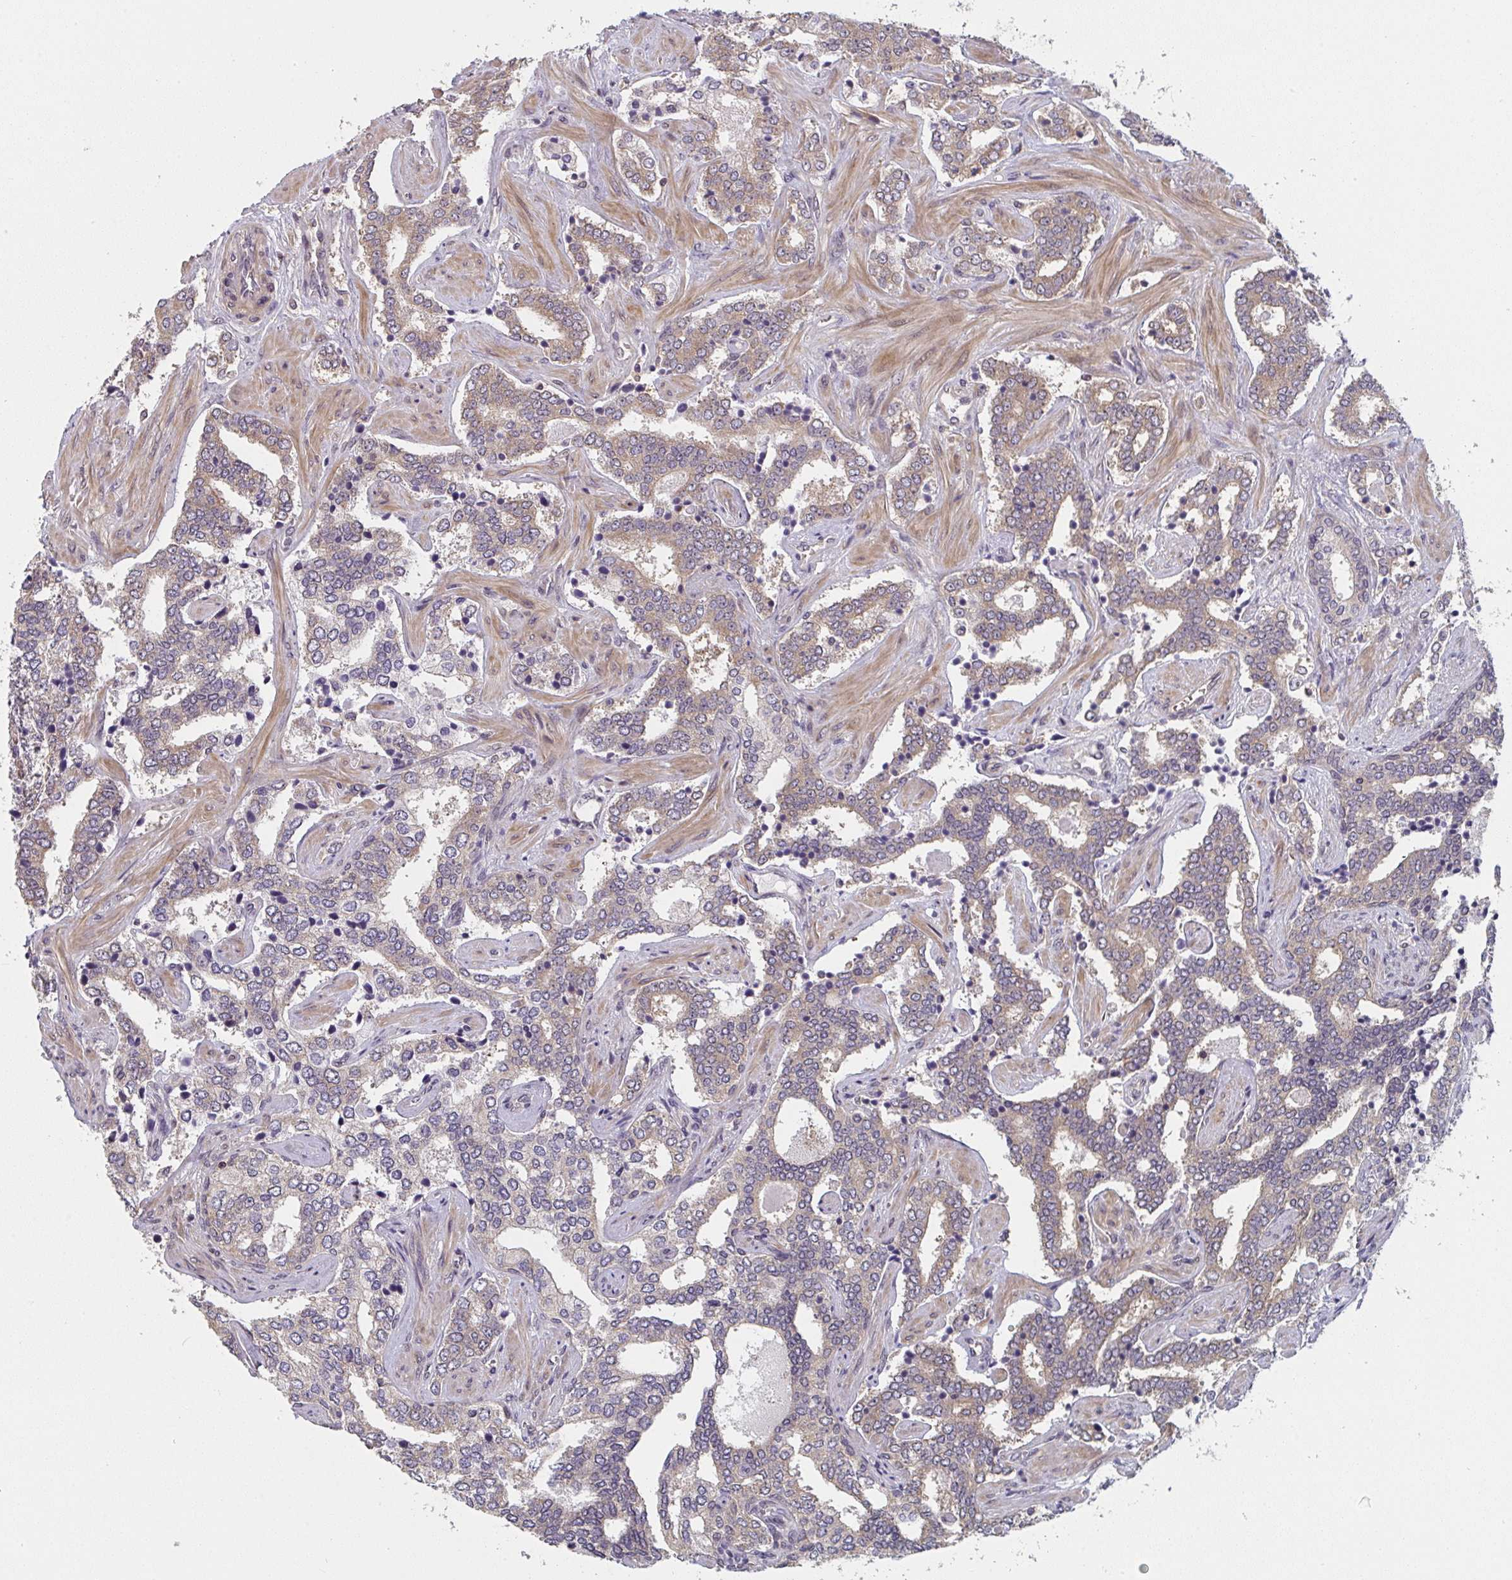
{"staining": {"intensity": "weak", "quantity": "25%-75%", "location": "cytoplasmic/membranous"}, "tissue": "prostate cancer", "cell_type": "Tumor cells", "image_type": "cancer", "snomed": [{"axis": "morphology", "description": "Adenocarcinoma, High grade"}, {"axis": "topography", "description": "Prostate"}], "caption": "Human prostate cancer (high-grade adenocarcinoma) stained with a brown dye demonstrates weak cytoplasmic/membranous positive expression in approximately 25%-75% of tumor cells.", "gene": "RANGRF", "patient": {"sex": "male", "age": 60}}